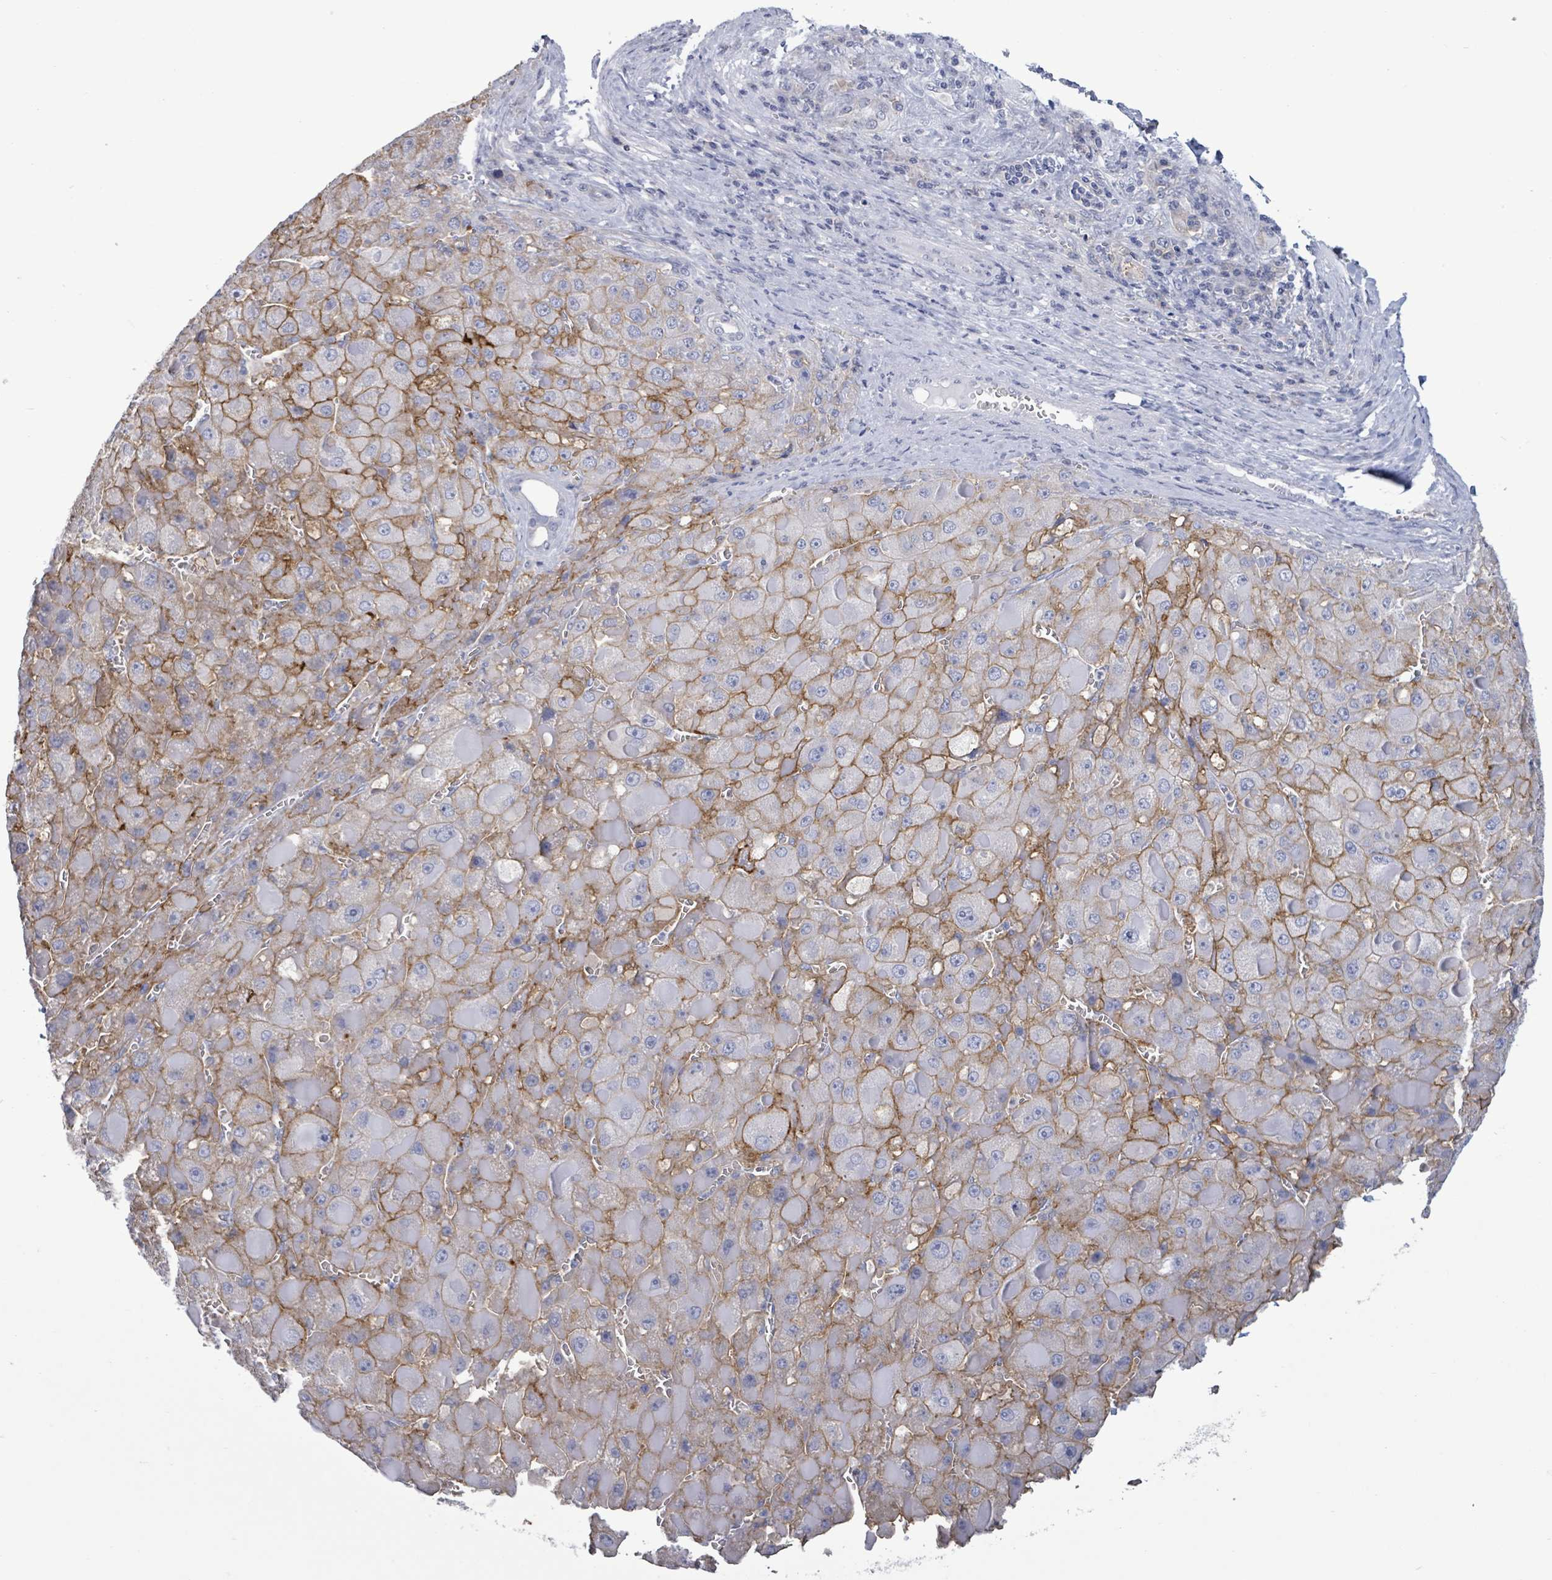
{"staining": {"intensity": "moderate", "quantity": "25%-75%", "location": "cytoplasmic/membranous"}, "tissue": "liver cancer", "cell_type": "Tumor cells", "image_type": "cancer", "snomed": [{"axis": "morphology", "description": "Carcinoma, Hepatocellular, NOS"}, {"axis": "topography", "description": "Liver"}], "caption": "DAB (3,3'-diaminobenzidine) immunohistochemical staining of human liver hepatocellular carcinoma displays moderate cytoplasmic/membranous protein expression in approximately 25%-75% of tumor cells.", "gene": "BSG", "patient": {"sex": "female", "age": 73}}